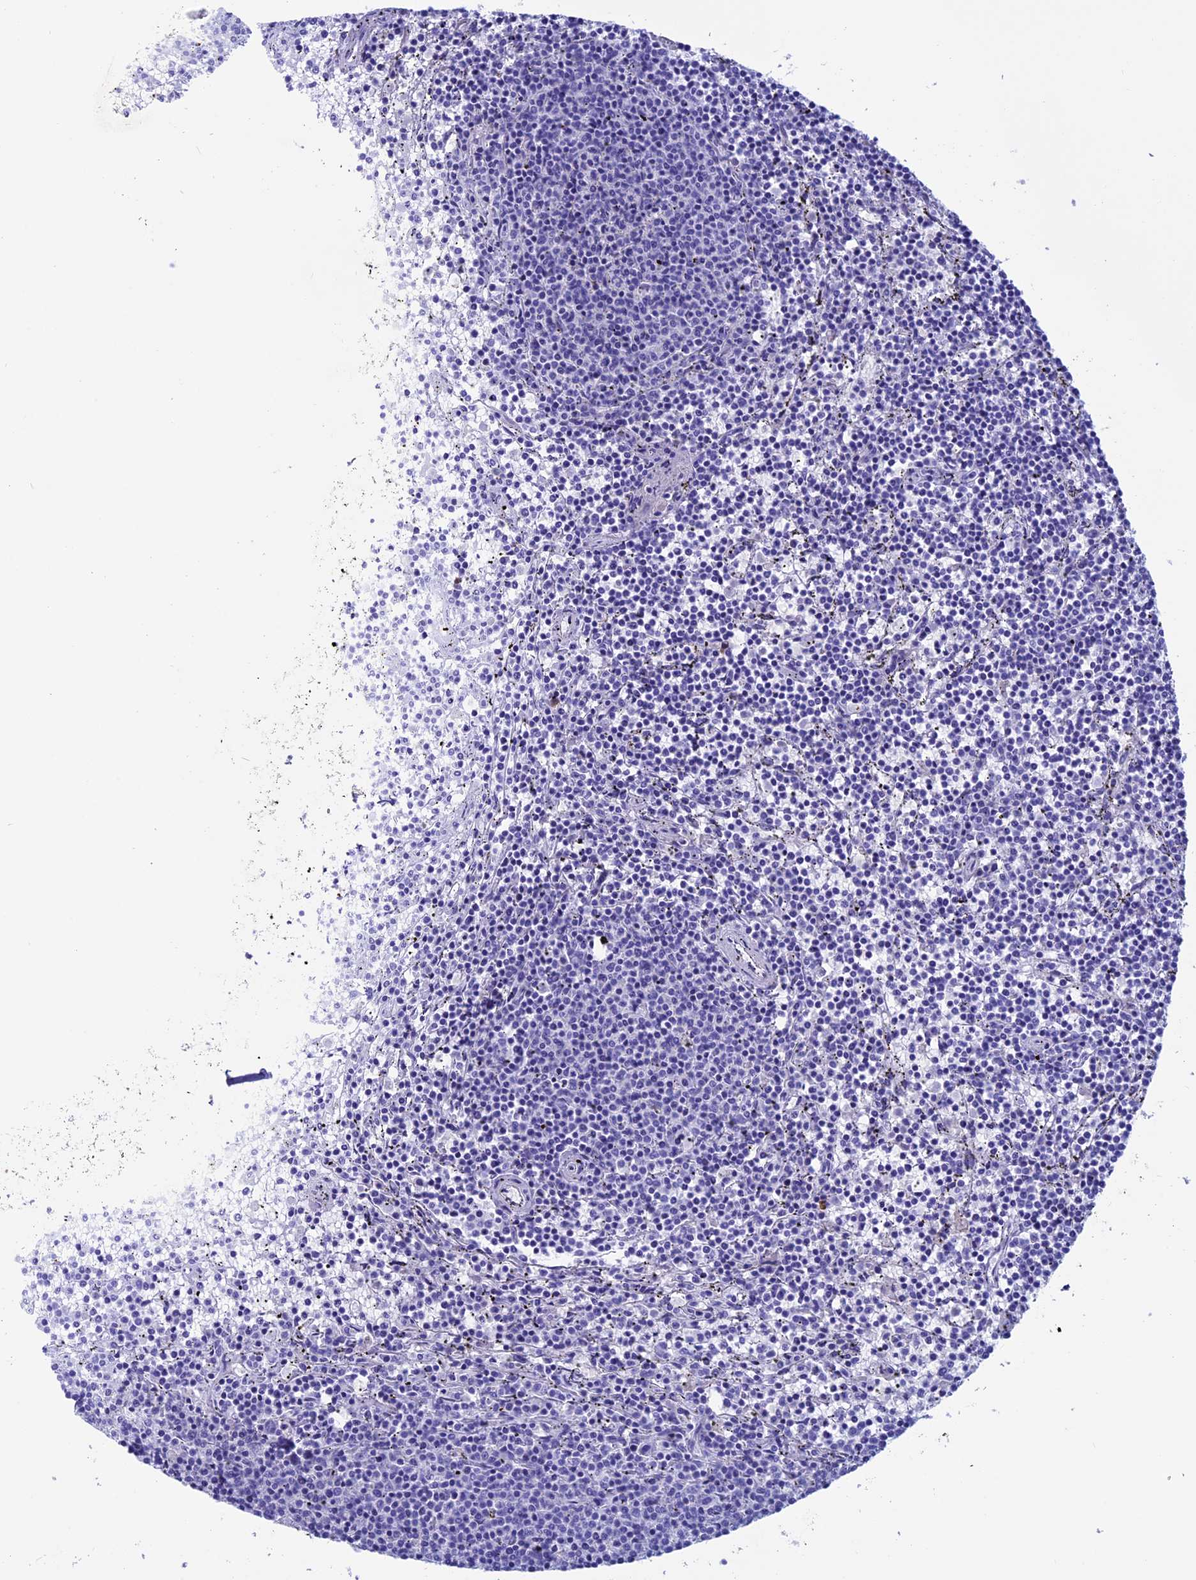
{"staining": {"intensity": "negative", "quantity": "none", "location": "none"}, "tissue": "lymphoma", "cell_type": "Tumor cells", "image_type": "cancer", "snomed": [{"axis": "morphology", "description": "Malignant lymphoma, non-Hodgkin's type, Low grade"}, {"axis": "topography", "description": "Spleen"}], "caption": "DAB immunohistochemical staining of human low-grade malignant lymphoma, non-Hodgkin's type shows no significant expression in tumor cells.", "gene": "IGSF6", "patient": {"sex": "female", "age": 50}}